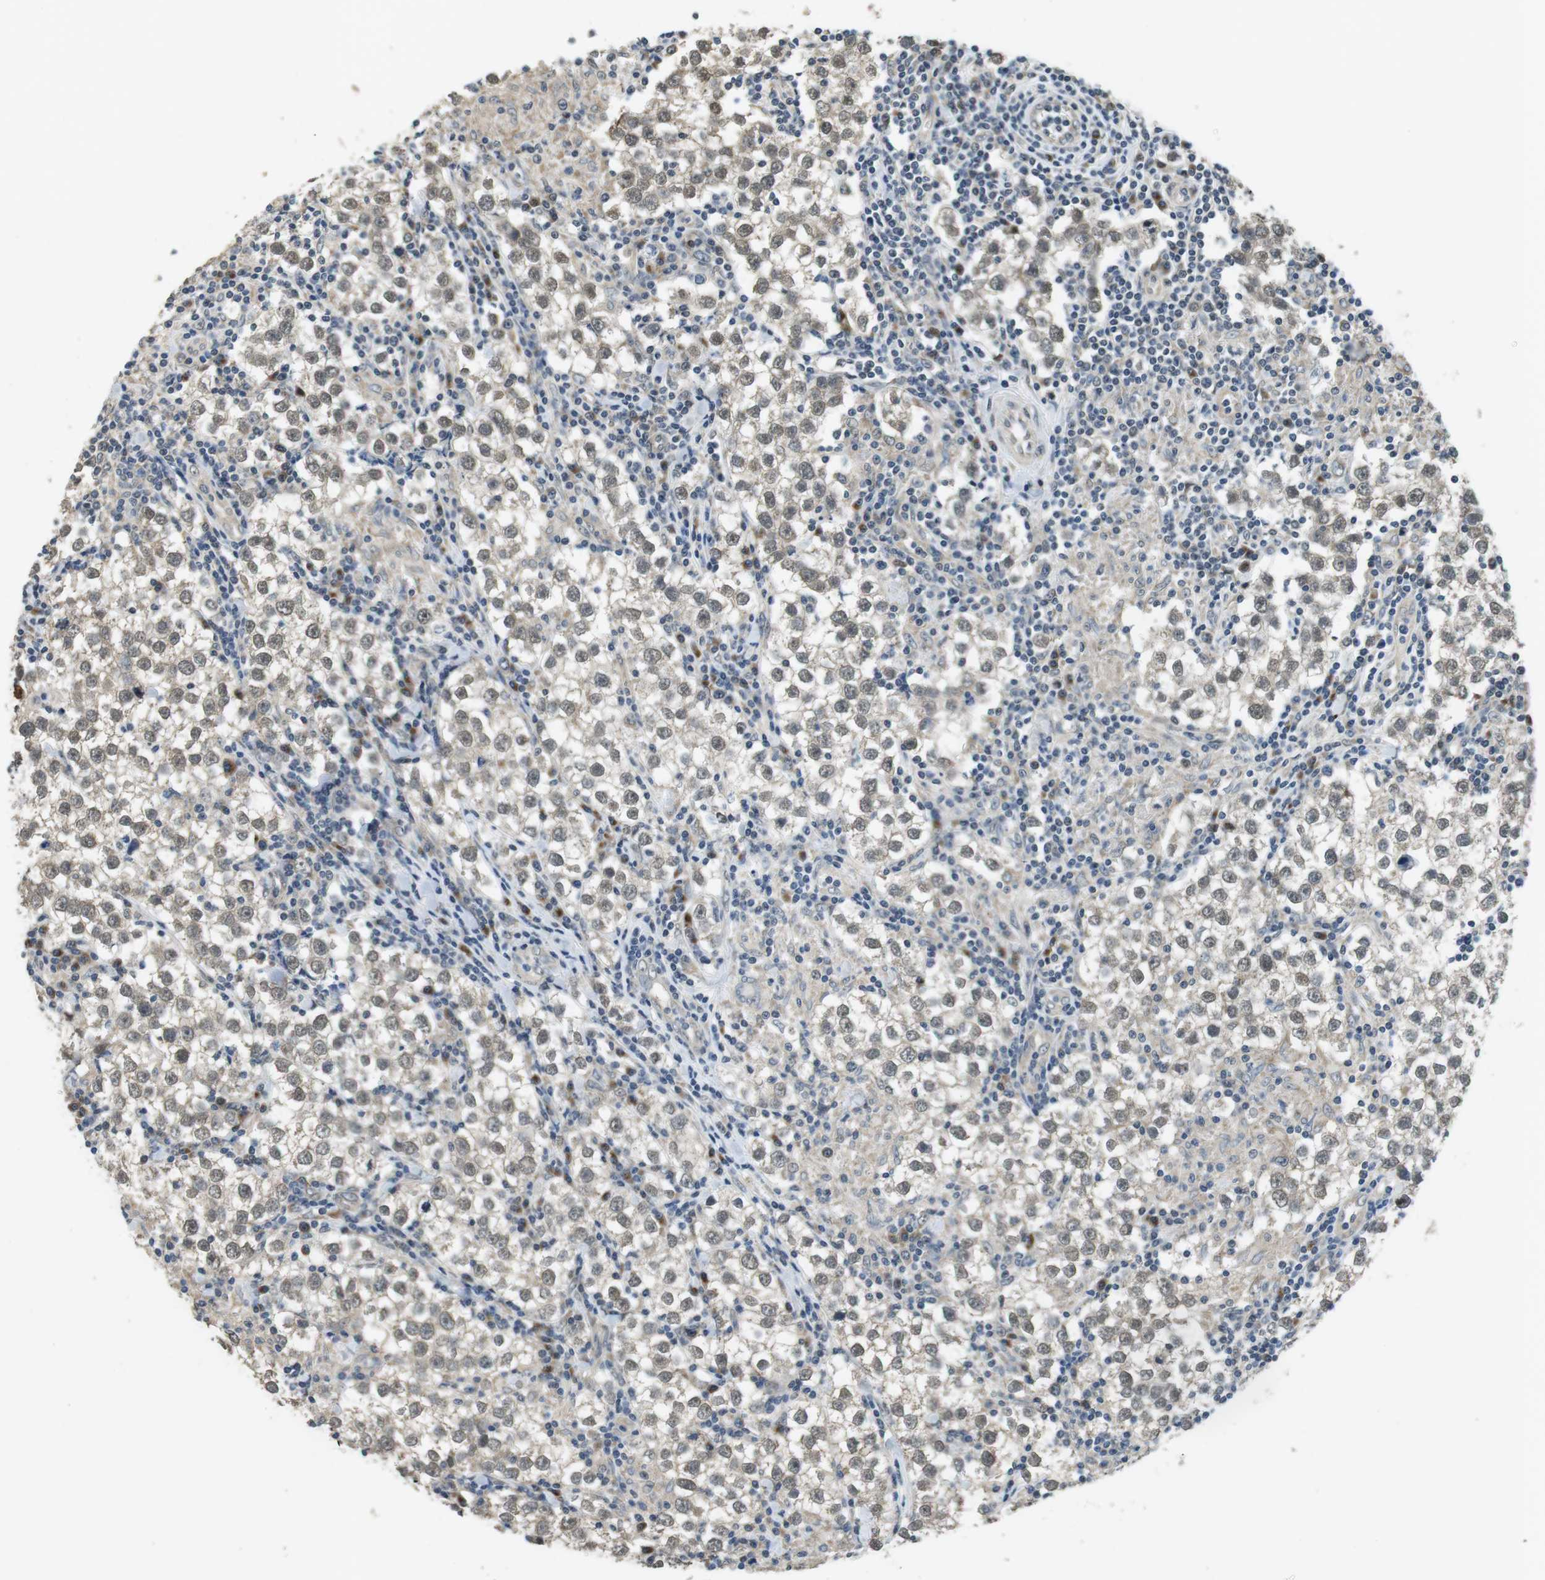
{"staining": {"intensity": "weak", "quantity": ">75%", "location": "nuclear"}, "tissue": "testis cancer", "cell_type": "Tumor cells", "image_type": "cancer", "snomed": [{"axis": "morphology", "description": "Seminoma, NOS"}, {"axis": "morphology", "description": "Carcinoma, Embryonal, NOS"}, {"axis": "topography", "description": "Testis"}], "caption": "A micrograph of human seminoma (testis) stained for a protein reveals weak nuclear brown staining in tumor cells. The protein is stained brown, and the nuclei are stained in blue (DAB IHC with brightfield microscopy, high magnification).", "gene": "CLDN7", "patient": {"sex": "male", "age": 36}}